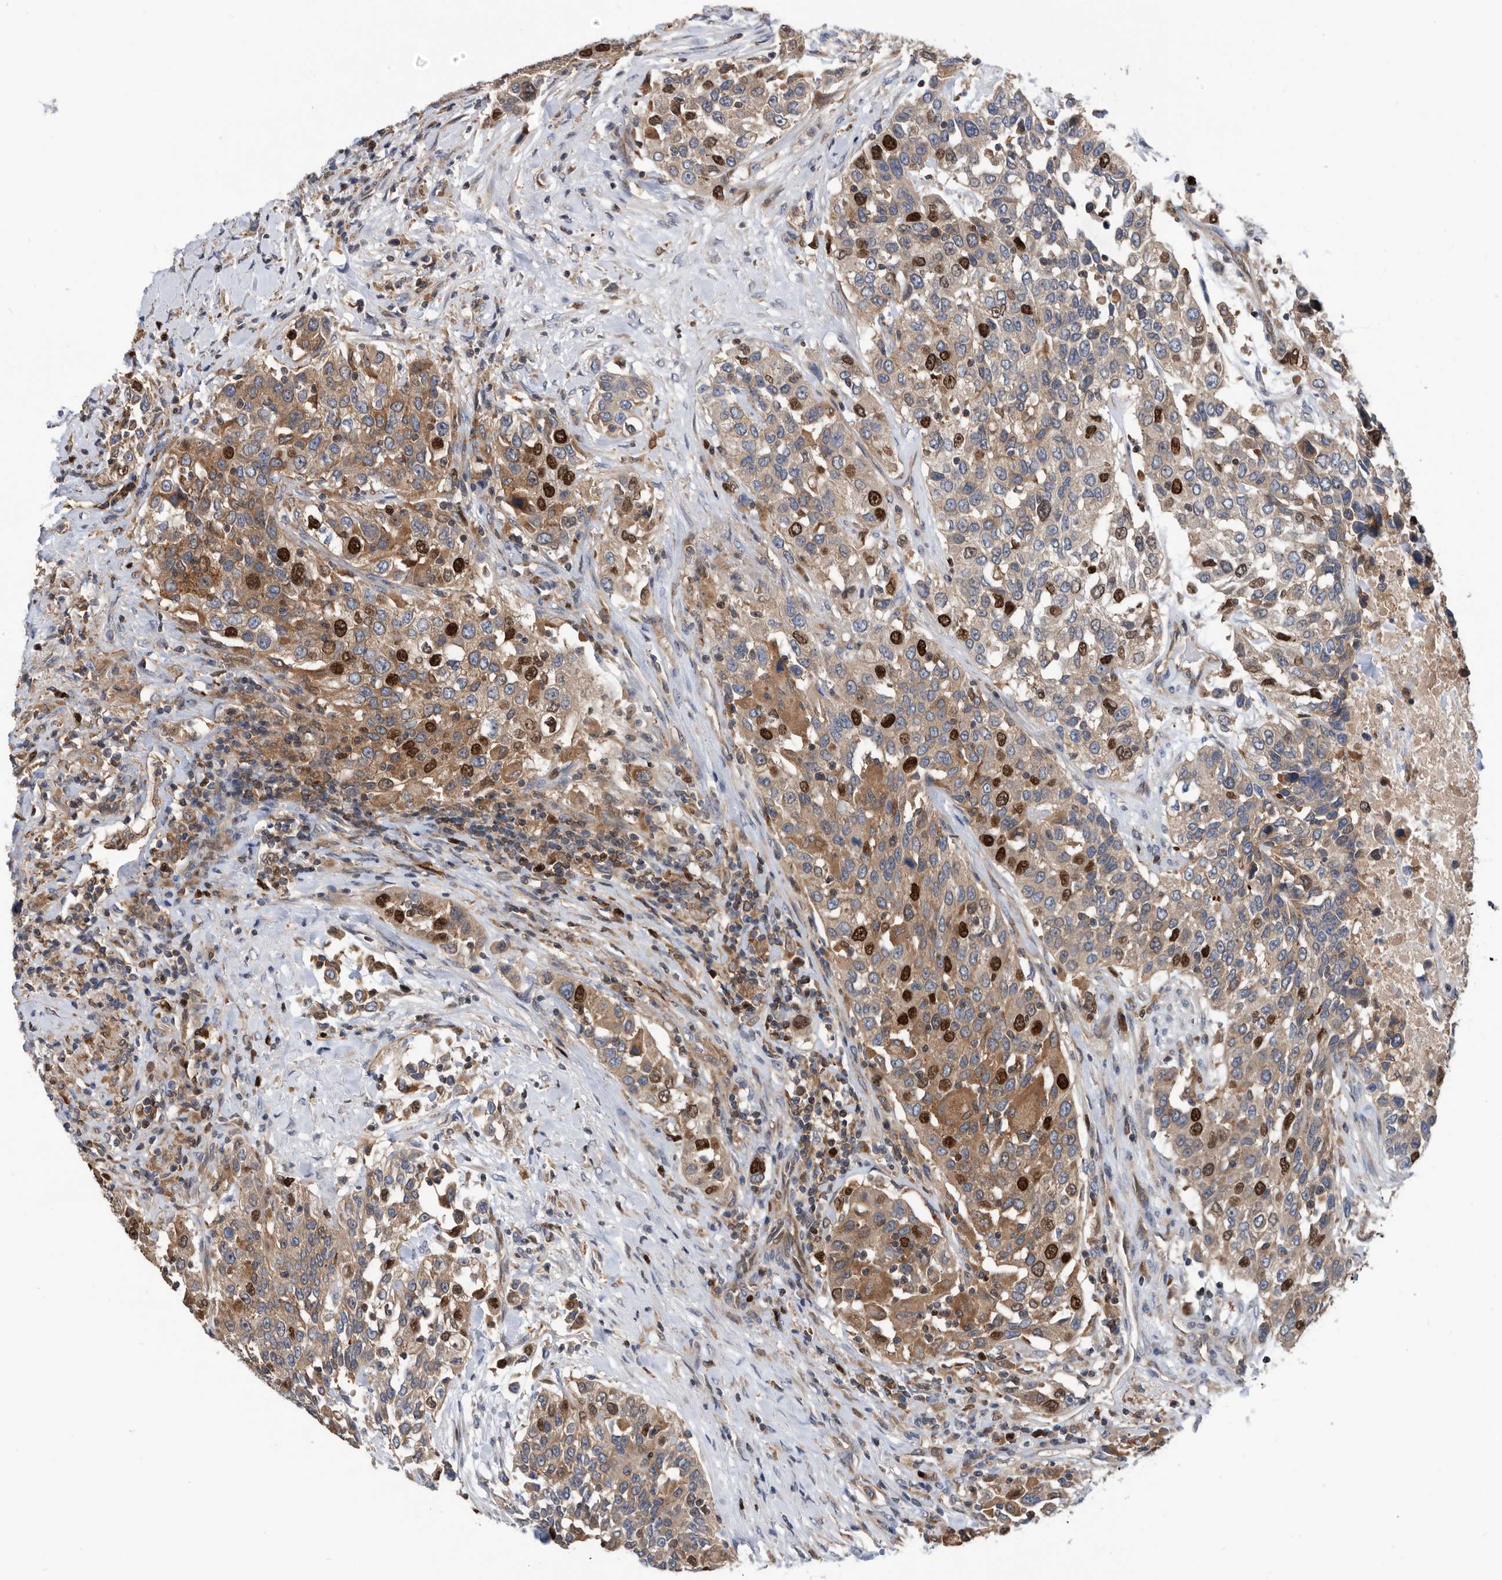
{"staining": {"intensity": "strong", "quantity": "25%-75%", "location": "cytoplasmic/membranous,nuclear"}, "tissue": "urothelial cancer", "cell_type": "Tumor cells", "image_type": "cancer", "snomed": [{"axis": "morphology", "description": "Urothelial carcinoma, High grade"}, {"axis": "topography", "description": "Urinary bladder"}], "caption": "Protein analysis of urothelial cancer tissue displays strong cytoplasmic/membranous and nuclear staining in about 25%-75% of tumor cells.", "gene": "ATAD2", "patient": {"sex": "female", "age": 80}}